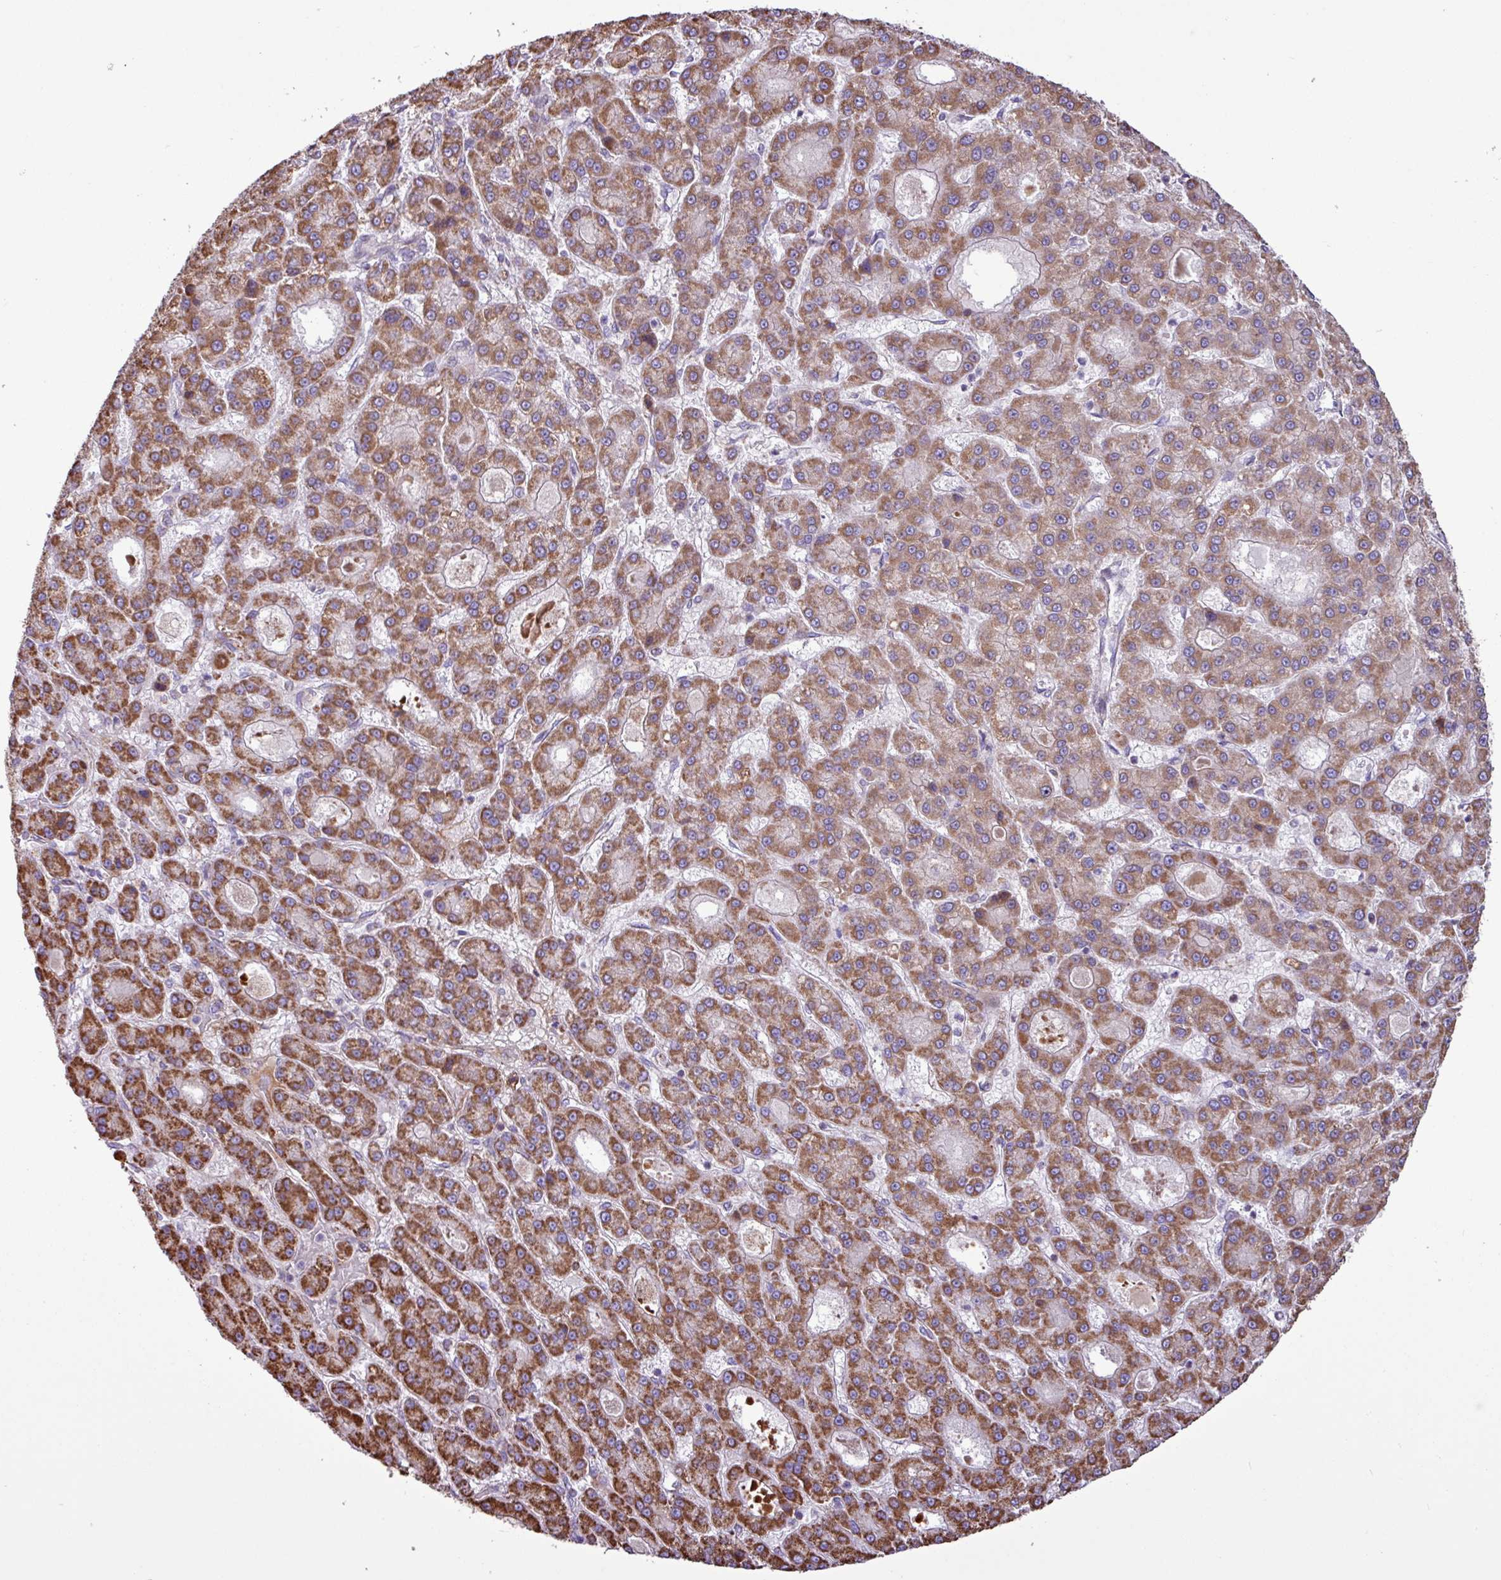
{"staining": {"intensity": "strong", "quantity": ">75%", "location": "cytoplasmic/membranous"}, "tissue": "liver cancer", "cell_type": "Tumor cells", "image_type": "cancer", "snomed": [{"axis": "morphology", "description": "Carcinoma, Hepatocellular, NOS"}, {"axis": "topography", "description": "Liver"}], "caption": "The photomicrograph reveals immunohistochemical staining of hepatocellular carcinoma (liver). There is strong cytoplasmic/membranous expression is present in approximately >75% of tumor cells. The staining is performed using DAB (3,3'-diaminobenzidine) brown chromogen to label protein expression. The nuclei are counter-stained blue using hematoxylin.", "gene": "RTL3", "patient": {"sex": "male", "age": 70}}